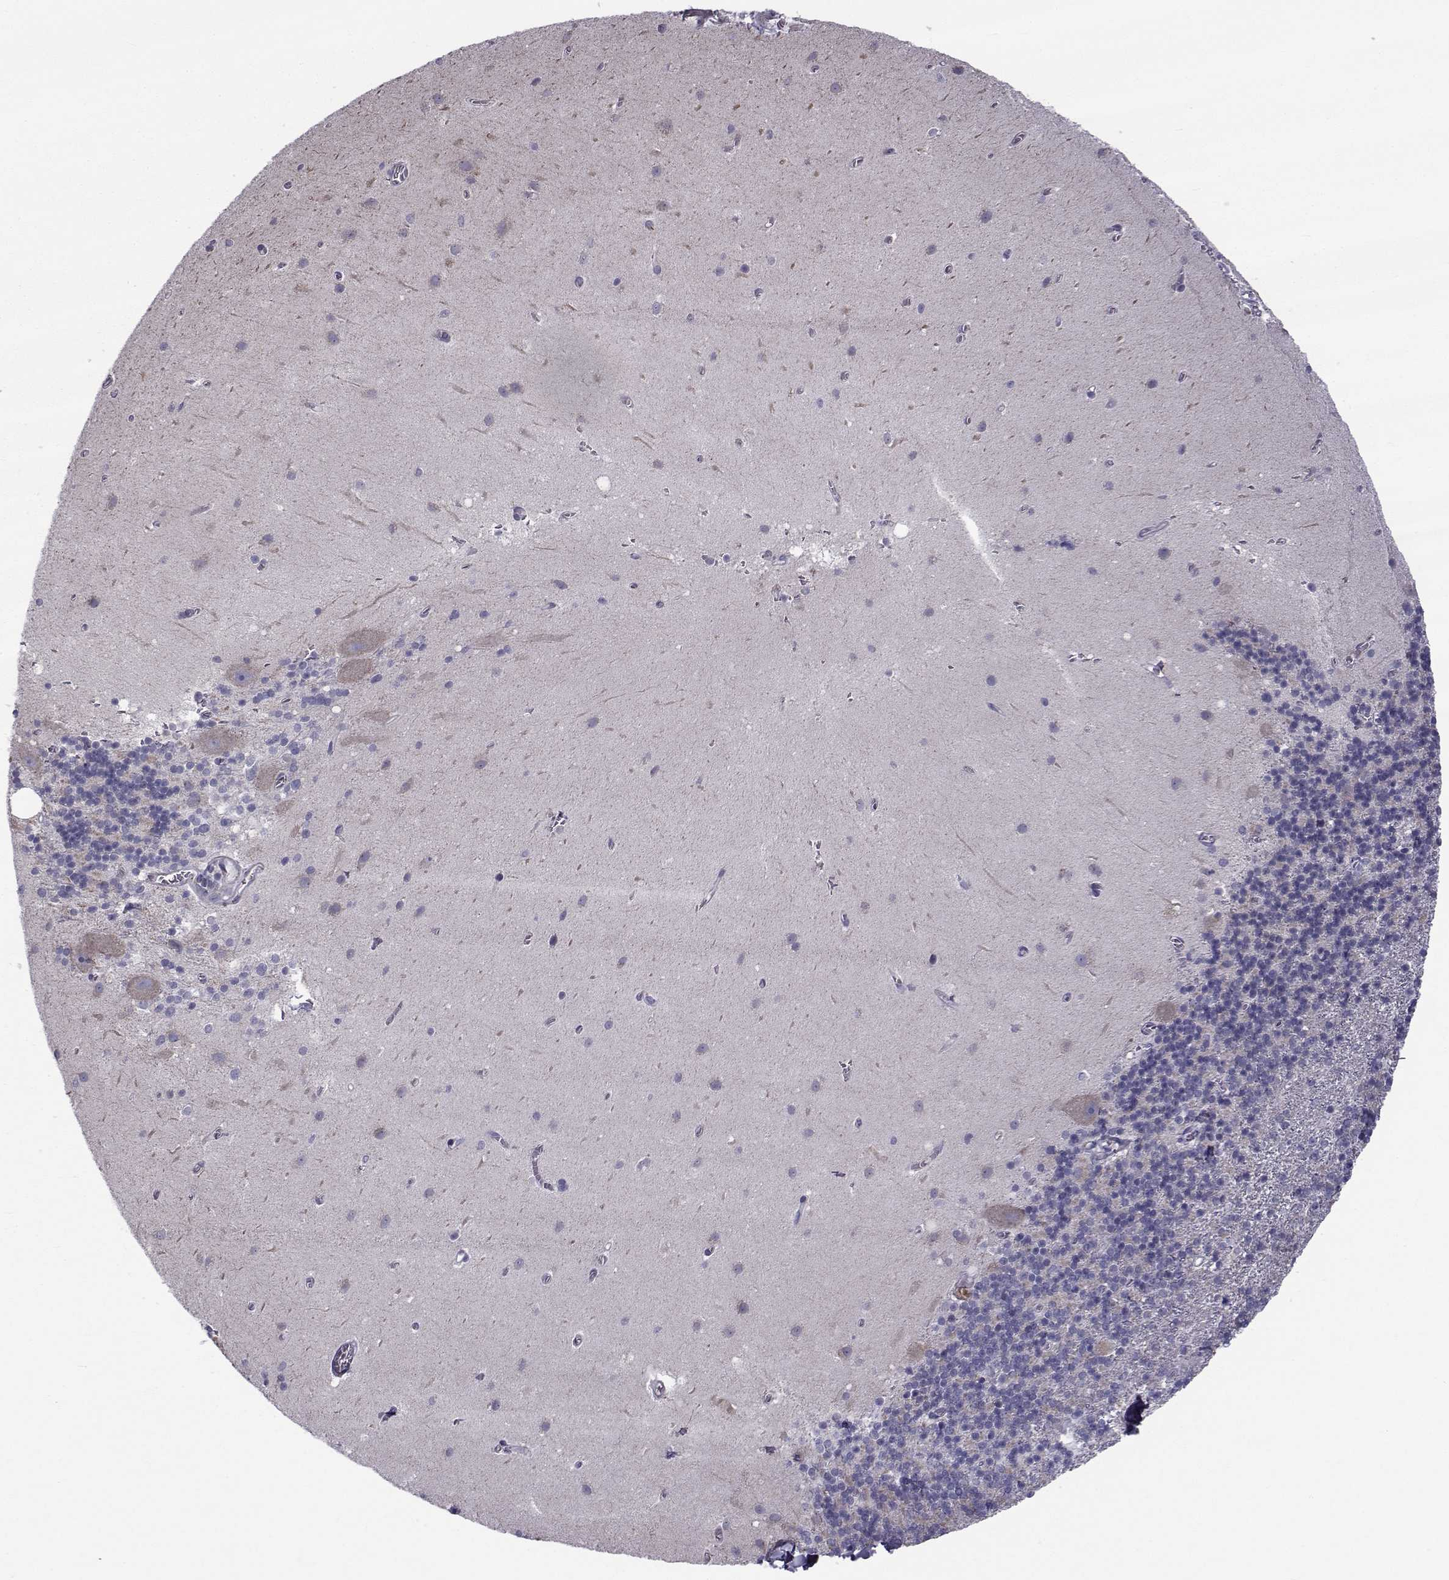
{"staining": {"intensity": "negative", "quantity": "none", "location": "none"}, "tissue": "cerebellum", "cell_type": "Cells in granular layer", "image_type": "normal", "snomed": [{"axis": "morphology", "description": "Normal tissue, NOS"}, {"axis": "topography", "description": "Cerebellum"}], "caption": "This micrograph is of benign cerebellum stained with IHC to label a protein in brown with the nuclei are counter-stained blue. There is no expression in cells in granular layer. Nuclei are stained in blue.", "gene": "LRRC27", "patient": {"sex": "male", "age": 70}}